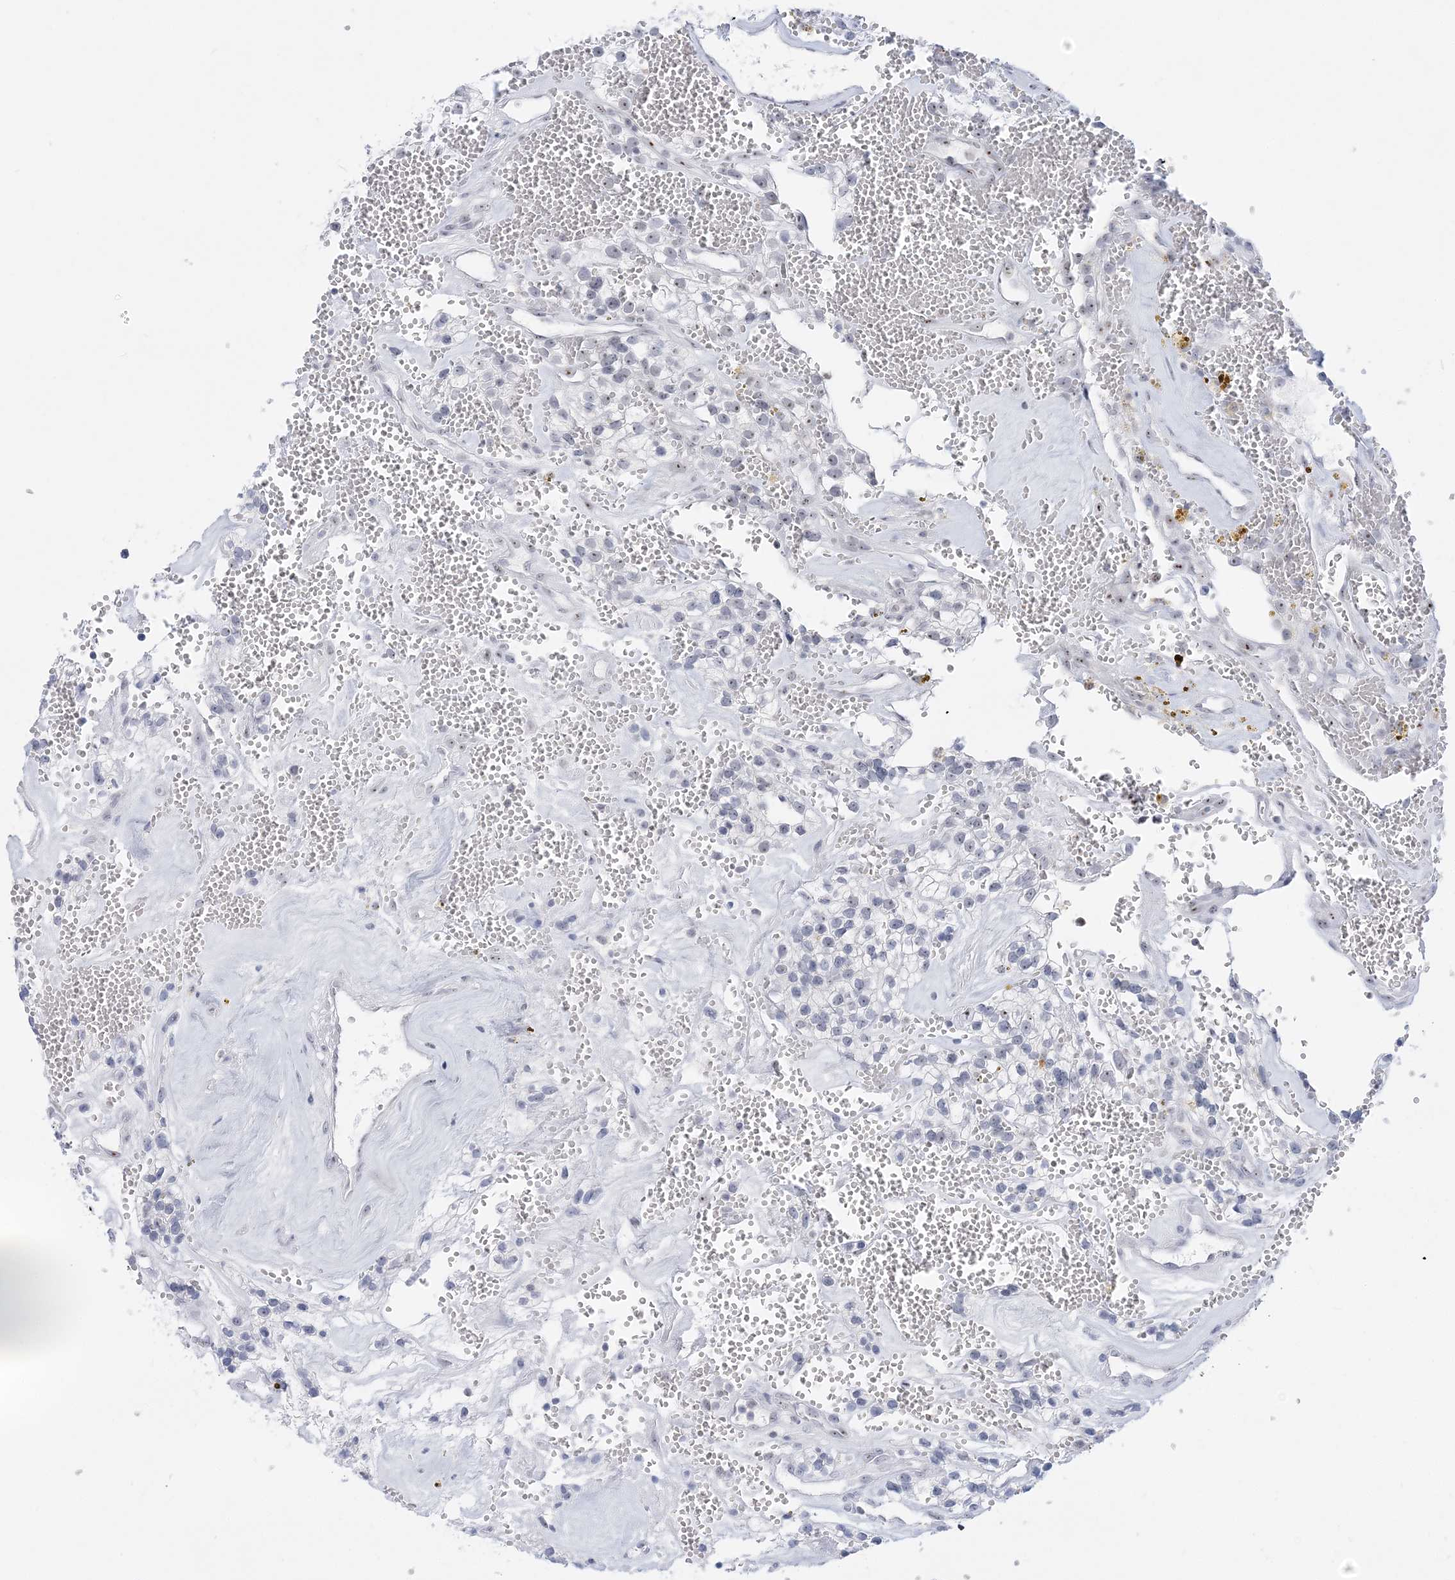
{"staining": {"intensity": "negative", "quantity": "none", "location": "none"}, "tissue": "renal cancer", "cell_type": "Tumor cells", "image_type": "cancer", "snomed": [{"axis": "morphology", "description": "Adenocarcinoma, NOS"}, {"axis": "topography", "description": "Kidney"}], "caption": "There is no significant positivity in tumor cells of adenocarcinoma (renal).", "gene": "DDX21", "patient": {"sex": "female", "age": 57}}